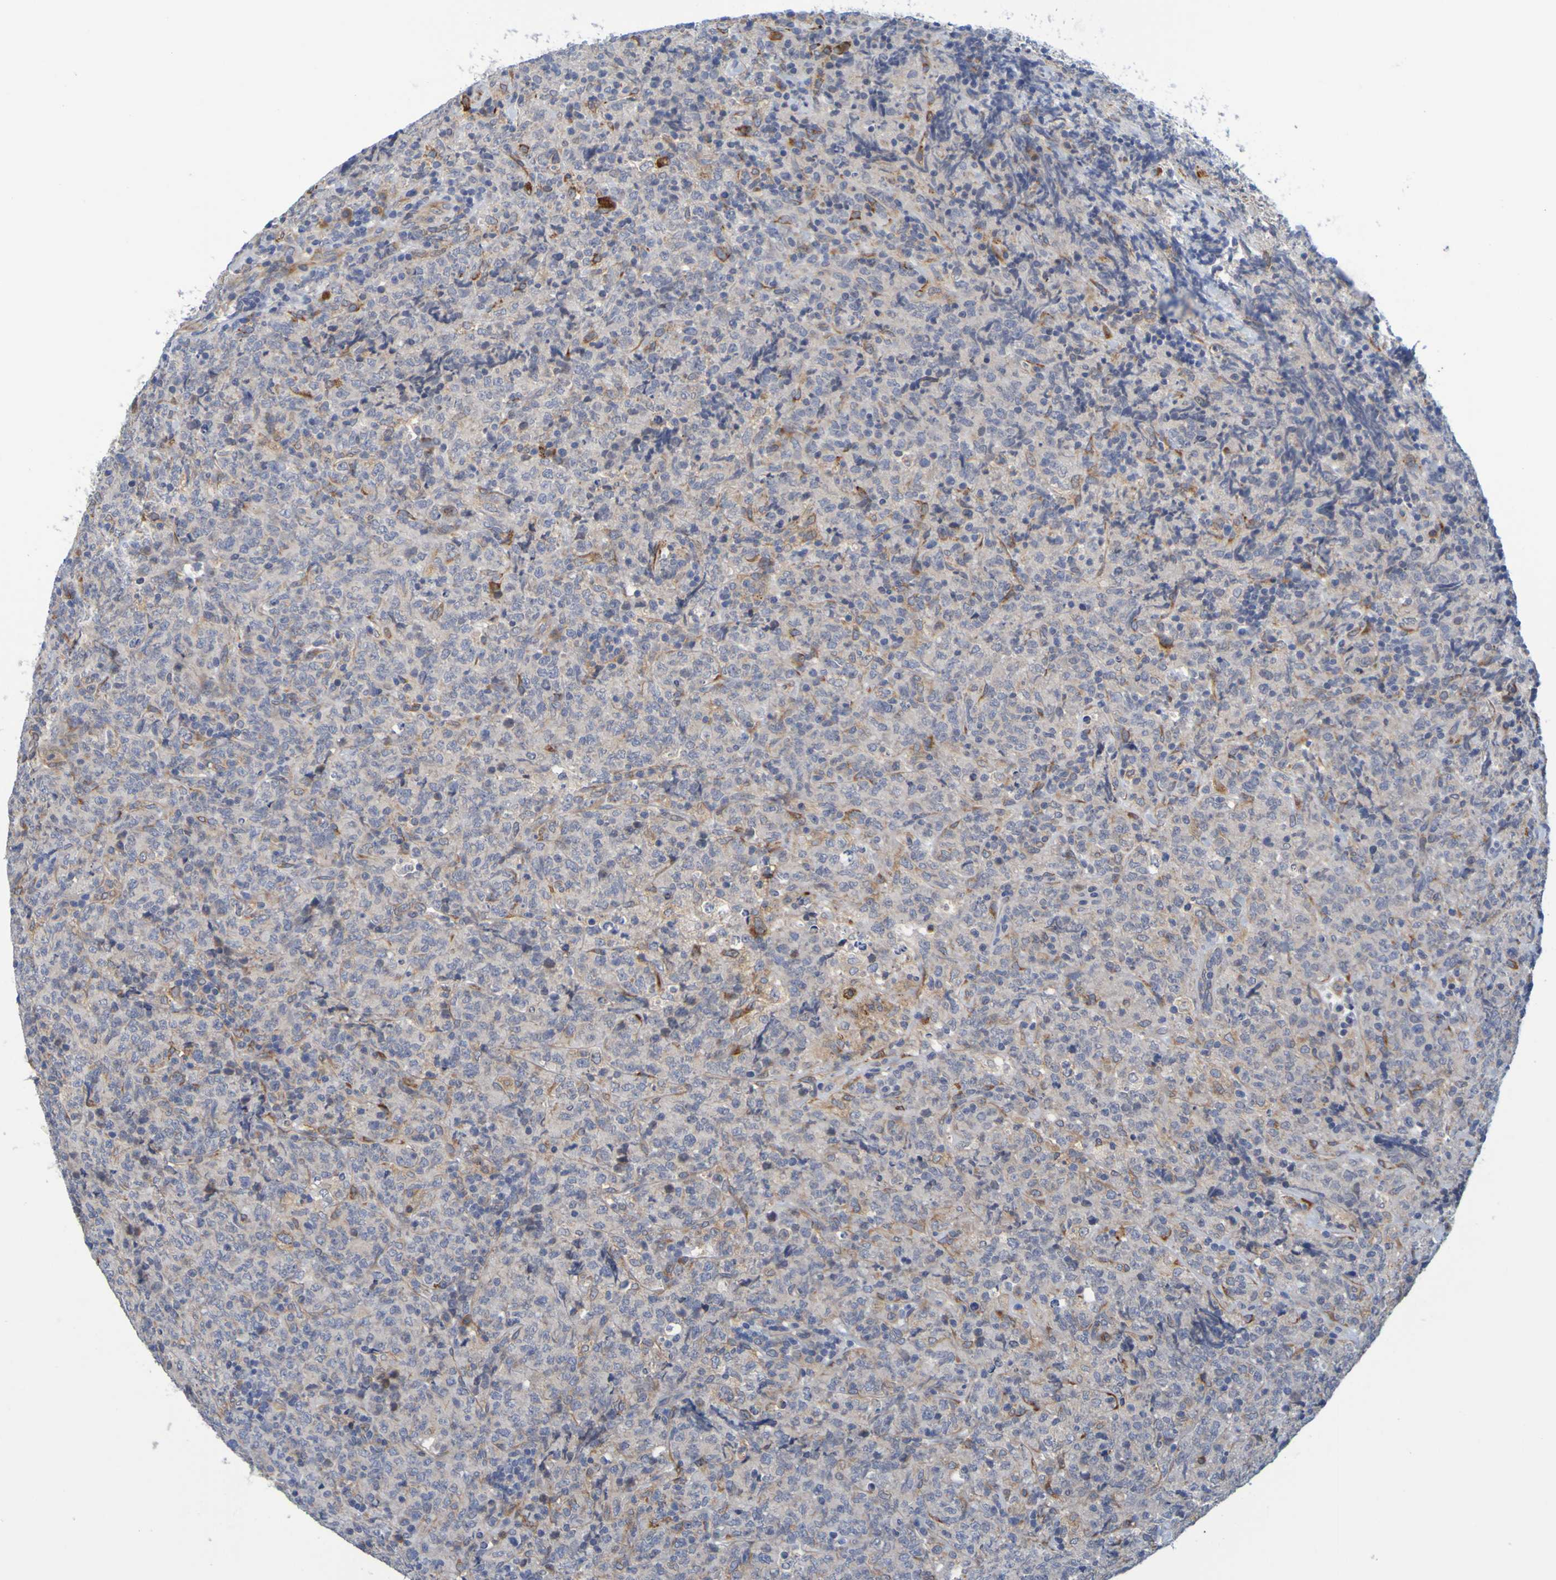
{"staining": {"intensity": "negative", "quantity": "none", "location": "none"}, "tissue": "lymphoma", "cell_type": "Tumor cells", "image_type": "cancer", "snomed": [{"axis": "morphology", "description": "Malignant lymphoma, non-Hodgkin's type, High grade"}, {"axis": "topography", "description": "Tonsil"}], "caption": "Immunohistochemistry (IHC) micrograph of neoplastic tissue: malignant lymphoma, non-Hodgkin's type (high-grade) stained with DAB (3,3'-diaminobenzidine) shows no significant protein staining in tumor cells. (DAB immunohistochemistry with hematoxylin counter stain).", "gene": "SIL1", "patient": {"sex": "female", "age": 36}}